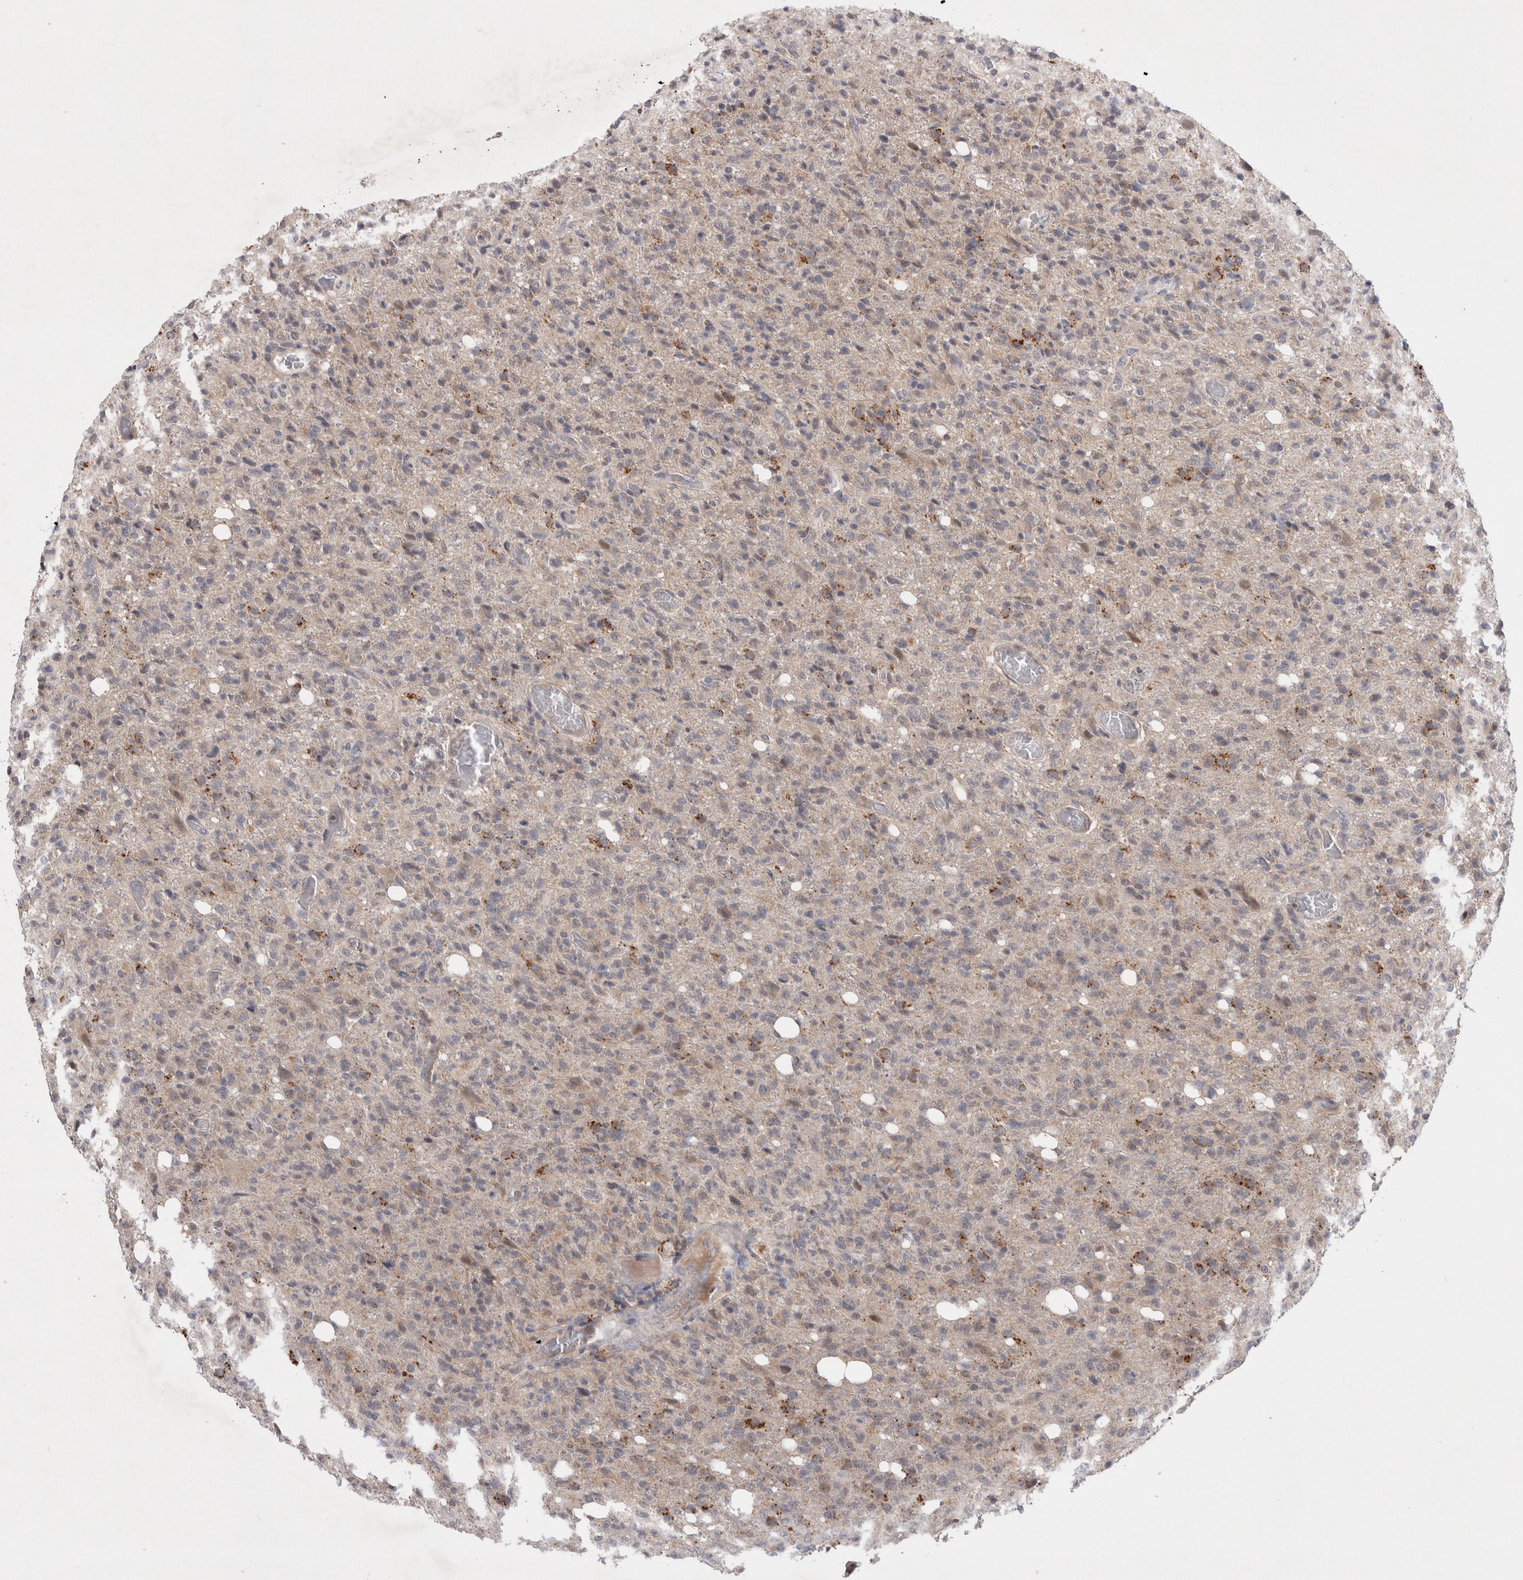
{"staining": {"intensity": "moderate", "quantity": "<25%", "location": "cytoplasmic/membranous"}, "tissue": "glioma", "cell_type": "Tumor cells", "image_type": "cancer", "snomed": [{"axis": "morphology", "description": "Glioma, malignant, High grade"}, {"axis": "topography", "description": "Brain"}], "caption": "Immunohistochemistry photomicrograph of neoplastic tissue: glioma stained using immunohistochemistry displays low levels of moderate protein expression localized specifically in the cytoplasmic/membranous of tumor cells, appearing as a cytoplasmic/membranous brown color.", "gene": "MRPL37", "patient": {"sex": "female", "age": 57}}